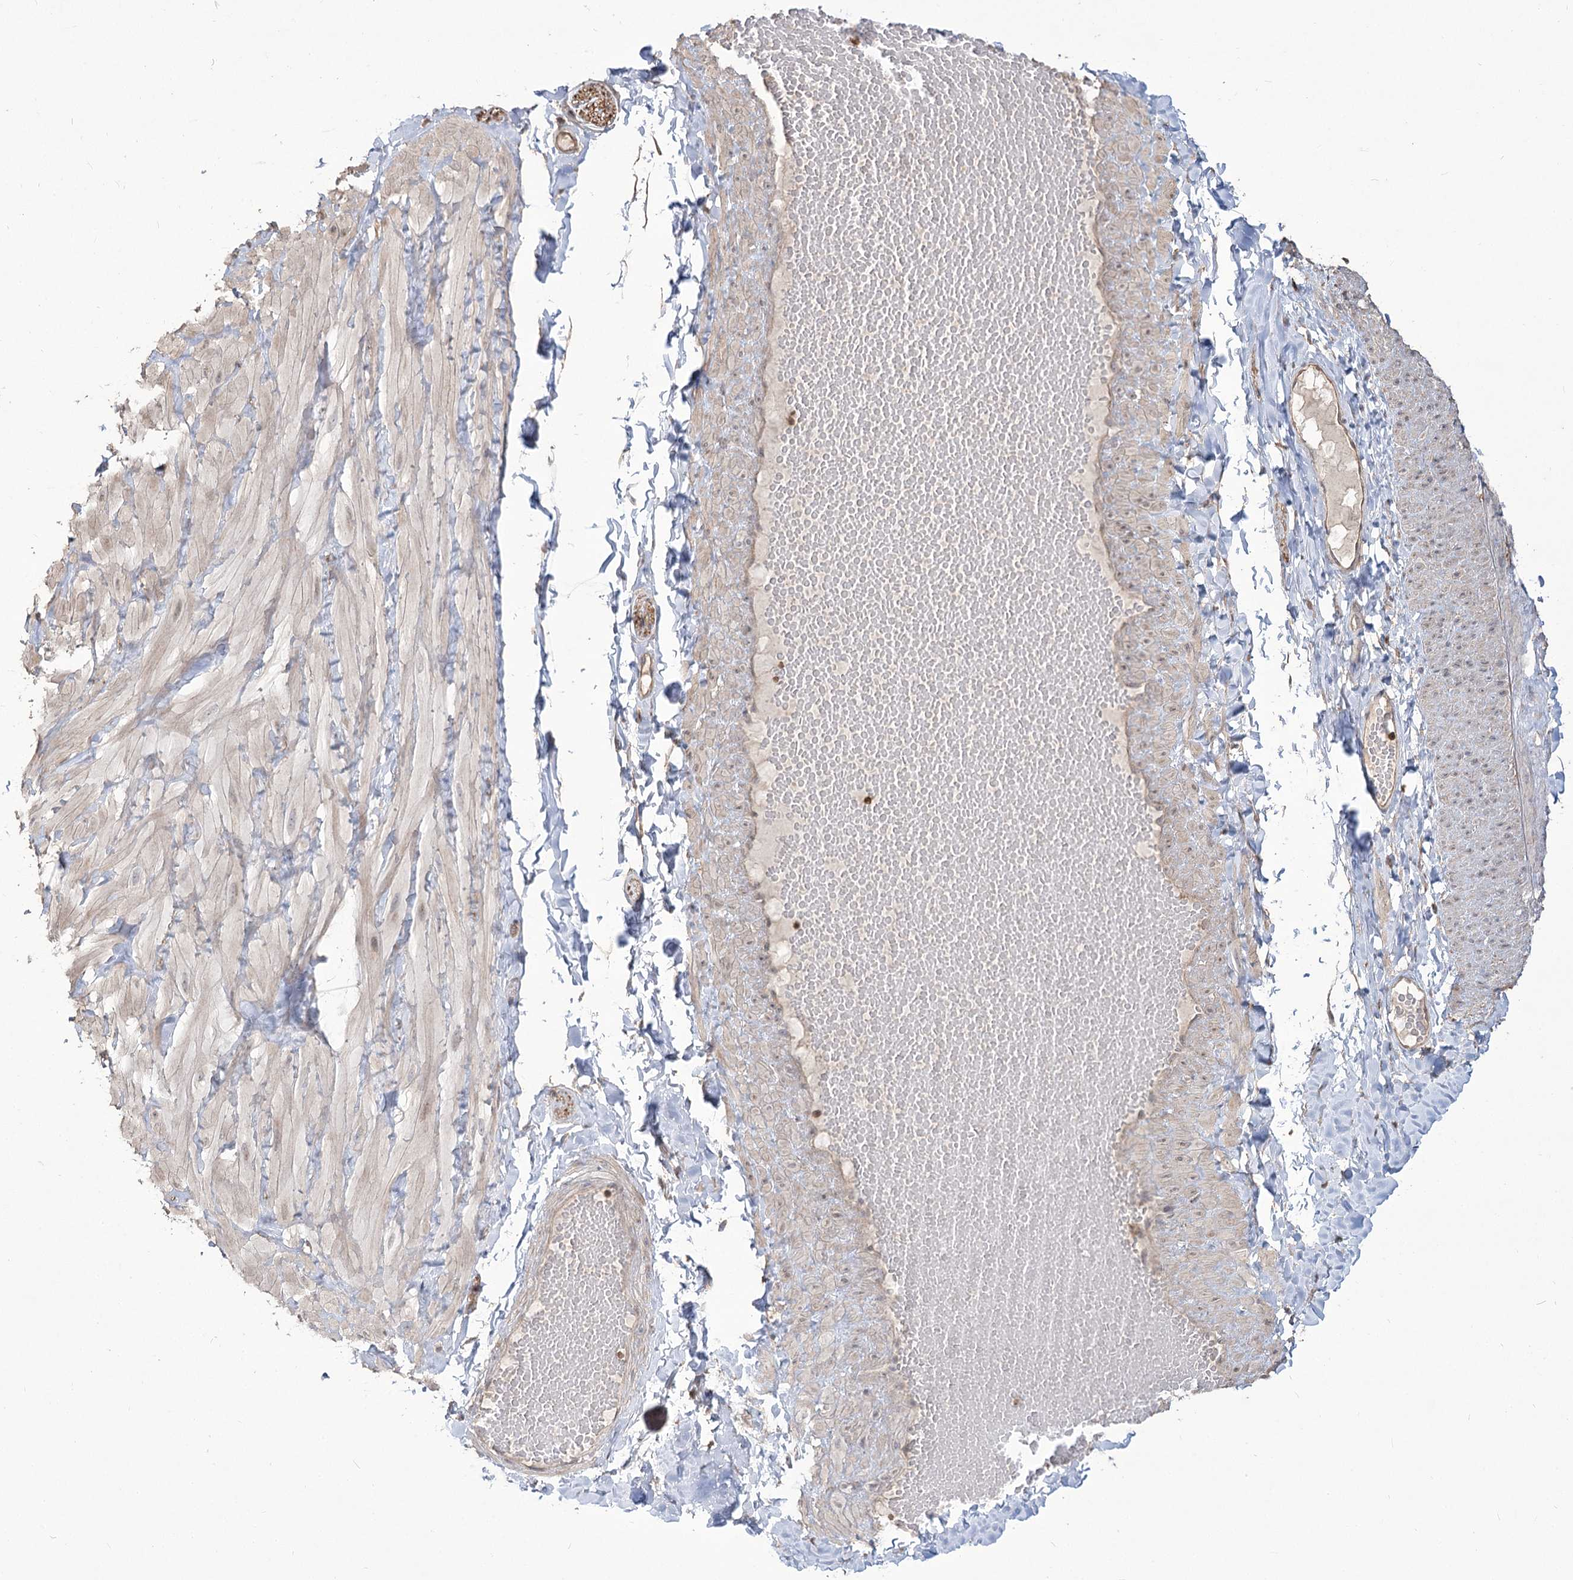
{"staining": {"intensity": "moderate", "quantity": "25%-75%", "location": "cytoplasmic/membranous"}, "tissue": "adipose tissue", "cell_type": "Adipocytes", "image_type": "normal", "snomed": [{"axis": "morphology", "description": "Normal tissue, NOS"}, {"axis": "topography", "description": "Adipose tissue"}, {"axis": "topography", "description": "Vascular tissue"}, {"axis": "topography", "description": "Peripheral nerve tissue"}], "caption": "The photomicrograph reveals a brown stain indicating the presence of a protein in the cytoplasmic/membranous of adipocytes in adipose tissue. (IHC, brightfield microscopy, high magnification).", "gene": "STK17B", "patient": {"sex": "male", "age": 25}}